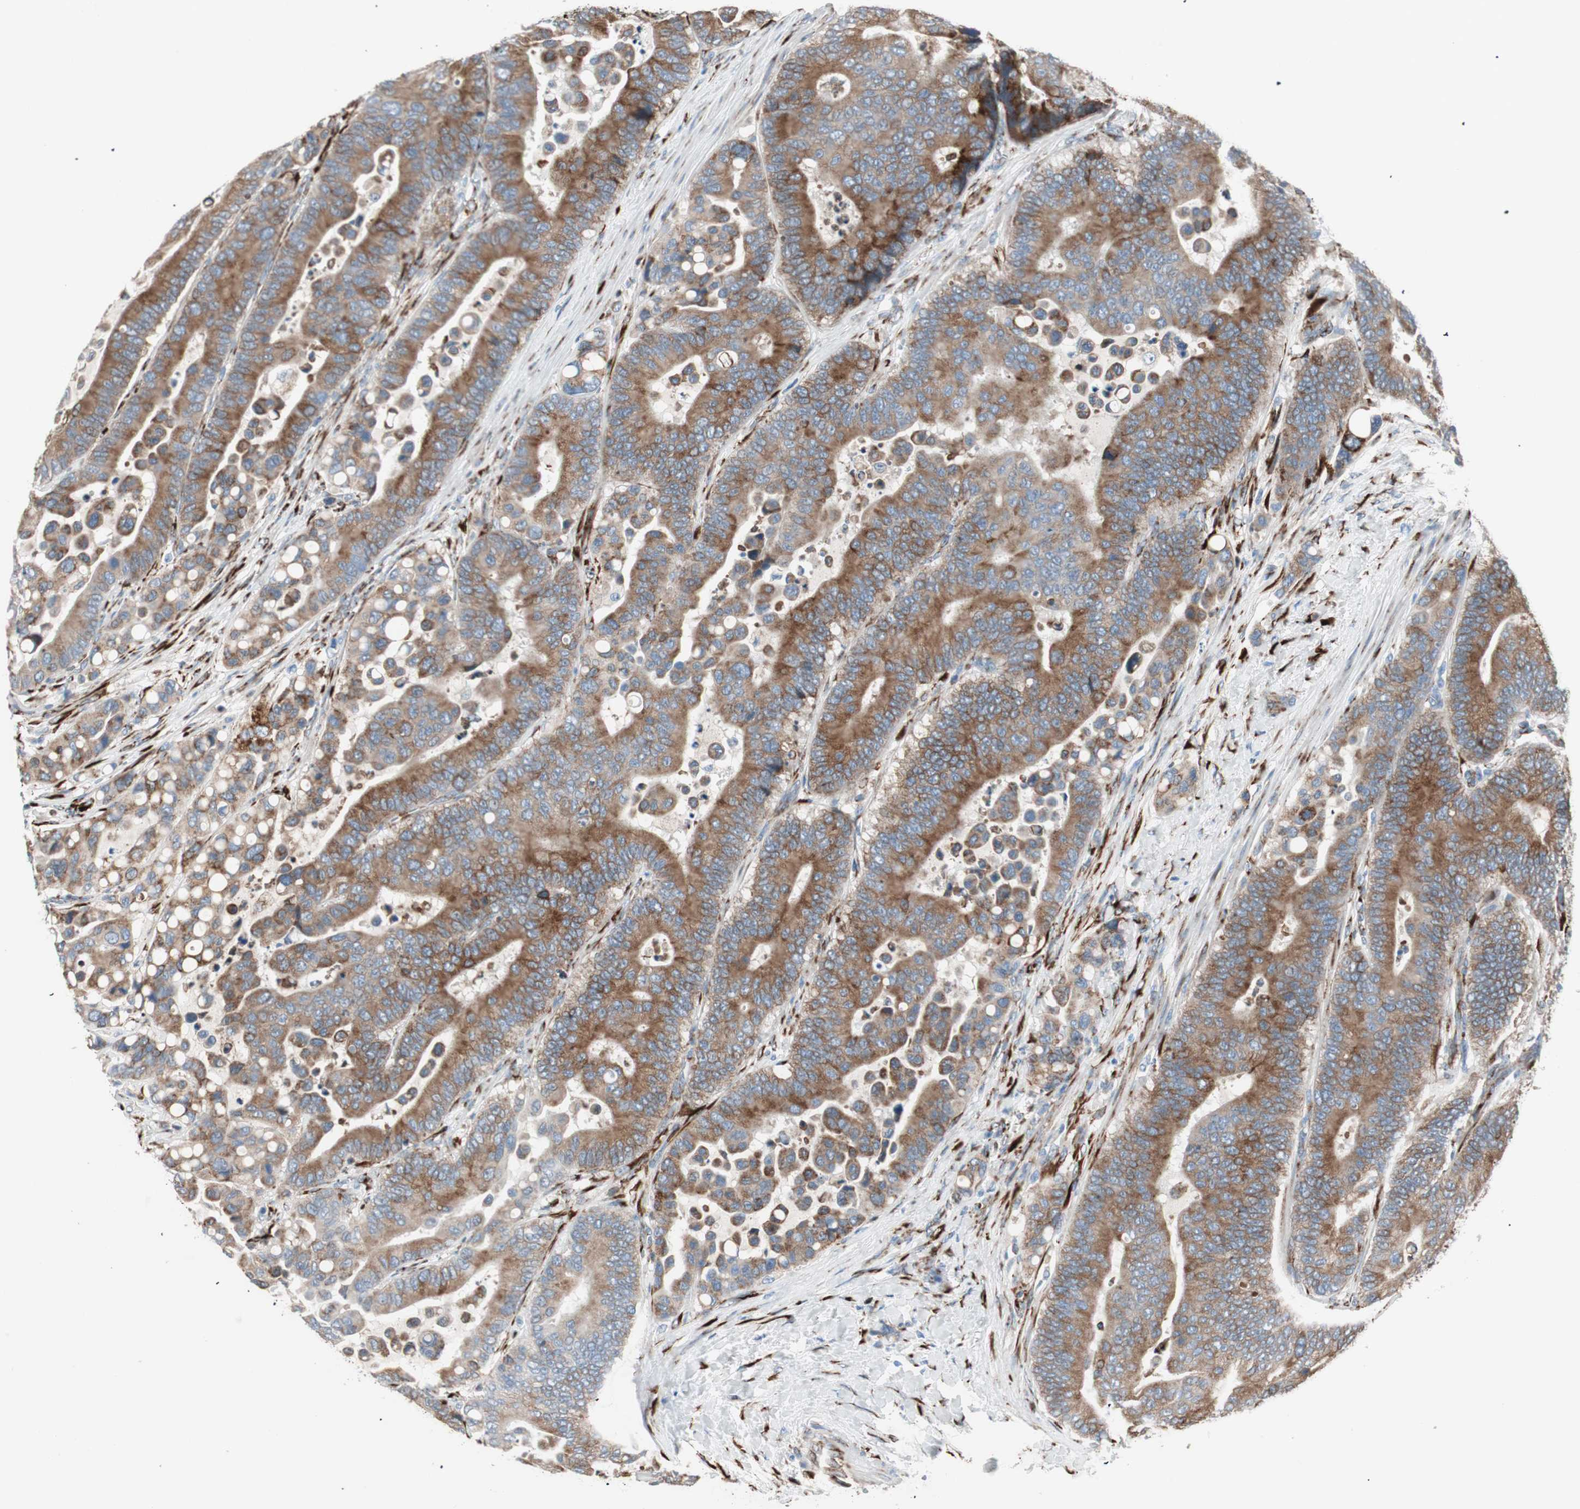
{"staining": {"intensity": "moderate", "quantity": ">75%", "location": "cytoplasmic/membranous"}, "tissue": "colorectal cancer", "cell_type": "Tumor cells", "image_type": "cancer", "snomed": [{"axis": "morphology", "description": "Normal tissue, NOS"}, {"axis": "morphology", "description": "Adenocarcinoma, NOS"}, {"axis": "topography", "description": "Colon"}], "caption": "Immunohistochemistry micrograph of neoplastic tissue: human colorectal adenocarcinoma stained using immunohistochemistry (IHC) demonstrates medium levels of moderate protein expression localized specifically in the cytoplasmic/membranous of tumor cells, appearing as a cytoplasmic/membranous brown color.", "gene": "P4HTM", "patient": {"sex": "male", "age": 82}}